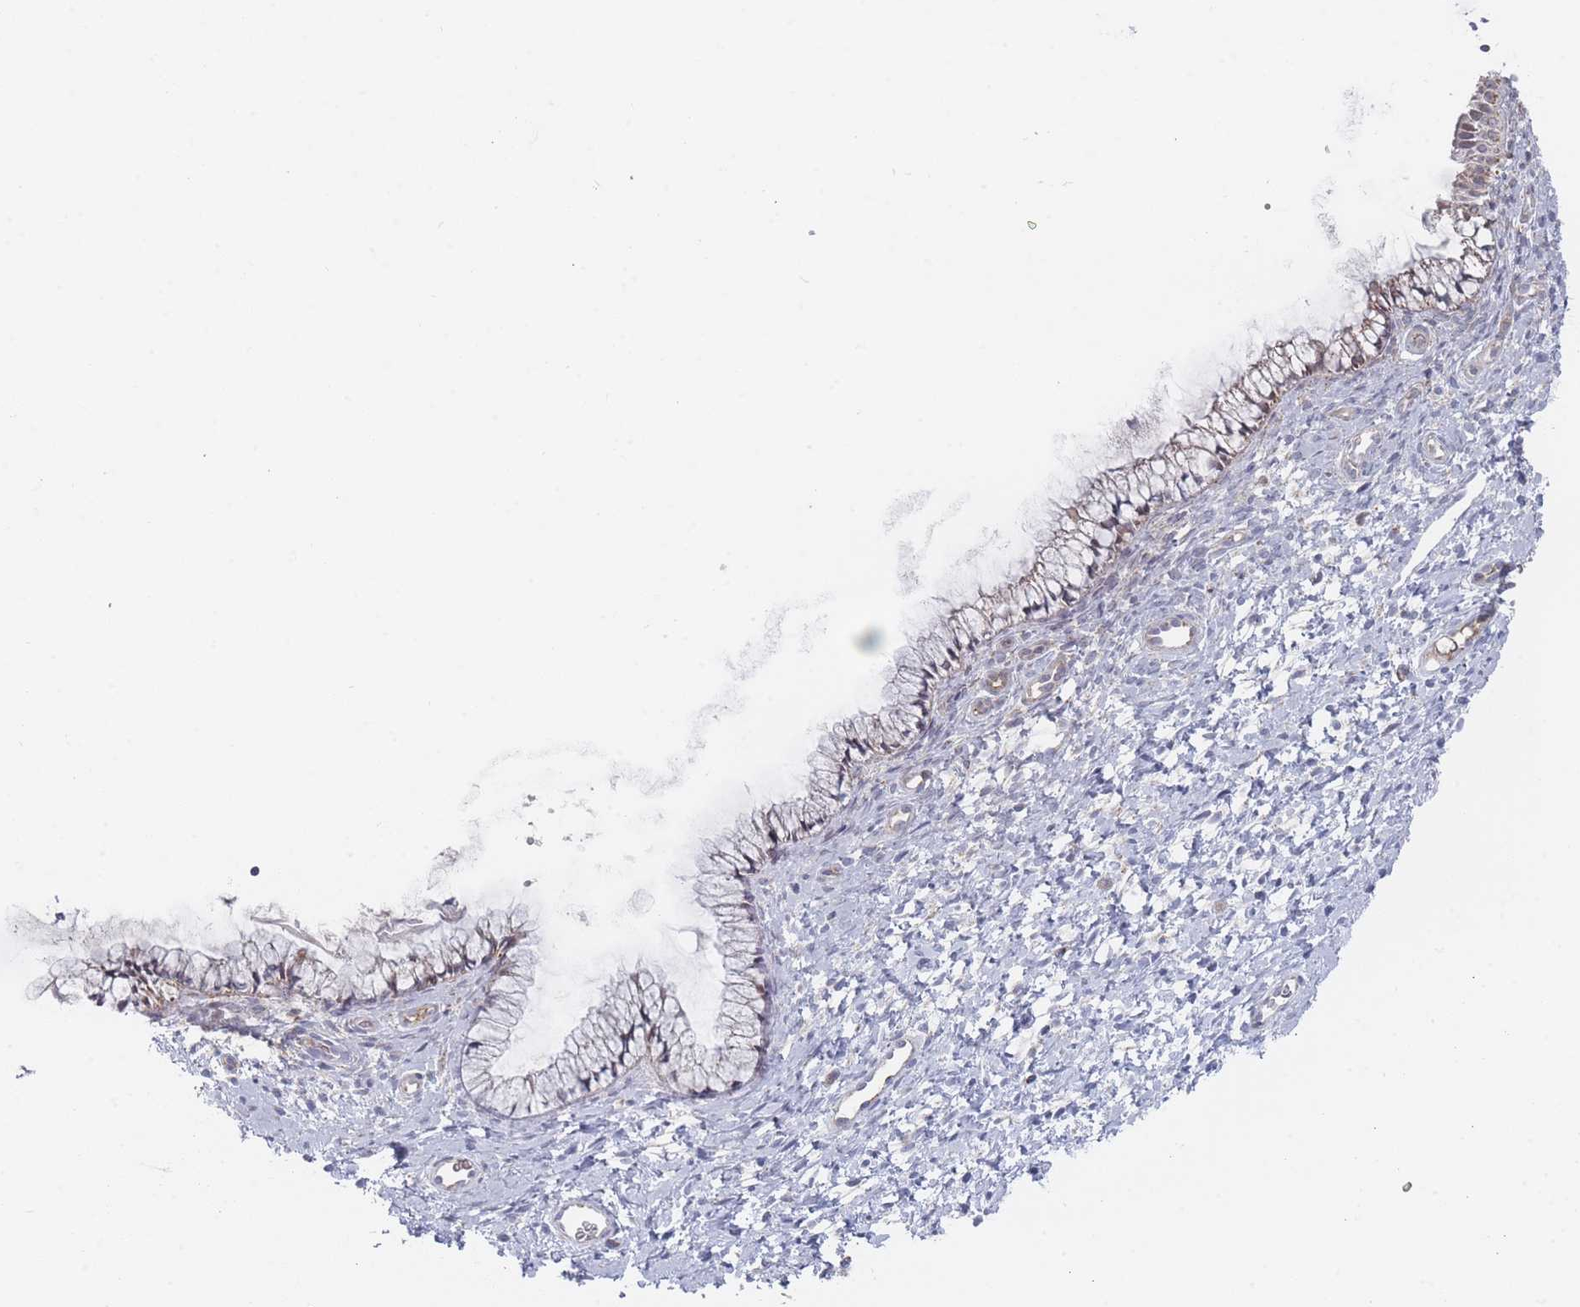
{"staining": {"intensity": "weak", "quantity": "25%-75%", "location": "cytoplasmic/membranous"}, "tissue": "cervix", "cell_type": "Glandular cells", "image_type": "normal", "snomed": [{"axis": "morphology", "description": "Normal tissue, NOS"}, {"axis": "topography", "description": "Cervix"}], "caption": "A histopathology image of cervix stained for a protein reveals weak cytoplasmic/membranous brown staining in glandular cells. (DAB (3,3'-diaminobenzidine) IHC with brightfield microscopy, high magnification).", "gene": "TRARG1", "patient": {"sex": "female", "age": 36}}